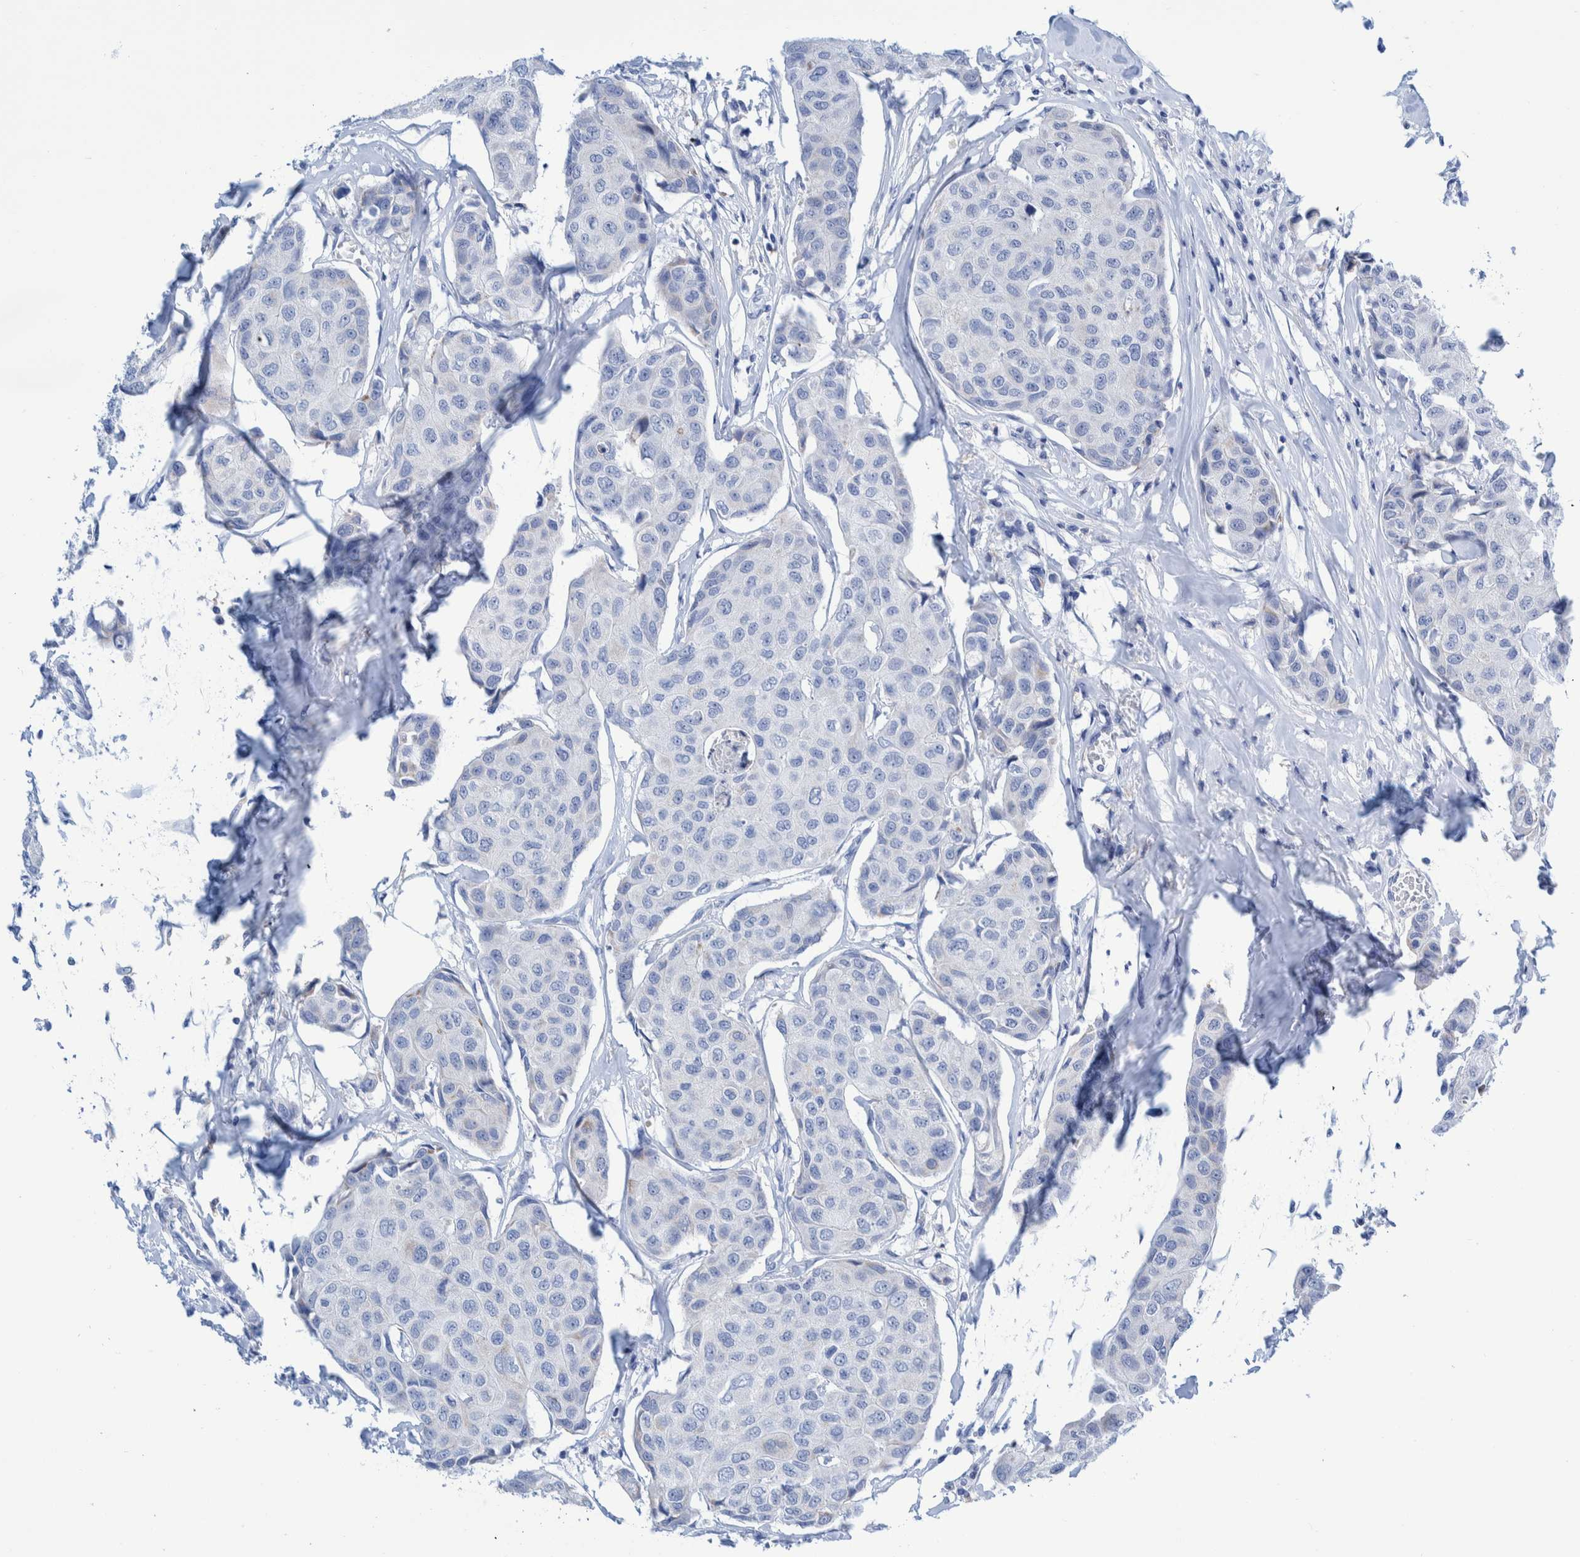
{"staining": {"intensity": "negative", "quantity": "none", "location": "none"}, "tissue": "breast cancer", "cell_type": "Tumor cells", "image_type": "cancer", "snomed": [{"axis": "morphology", "description": "Duct carcinoma"}, {"axis": "topography", "description": "Breast"}], "caption": "Immunohistochemical staining of breast cancer demonstrates no significant staining in tumor cells. (Immunohistochemistry (ihc), brightfield microscopy, high magnification).", "gene": "KRT14", "patient": {"sex": "female", "age": 80}}